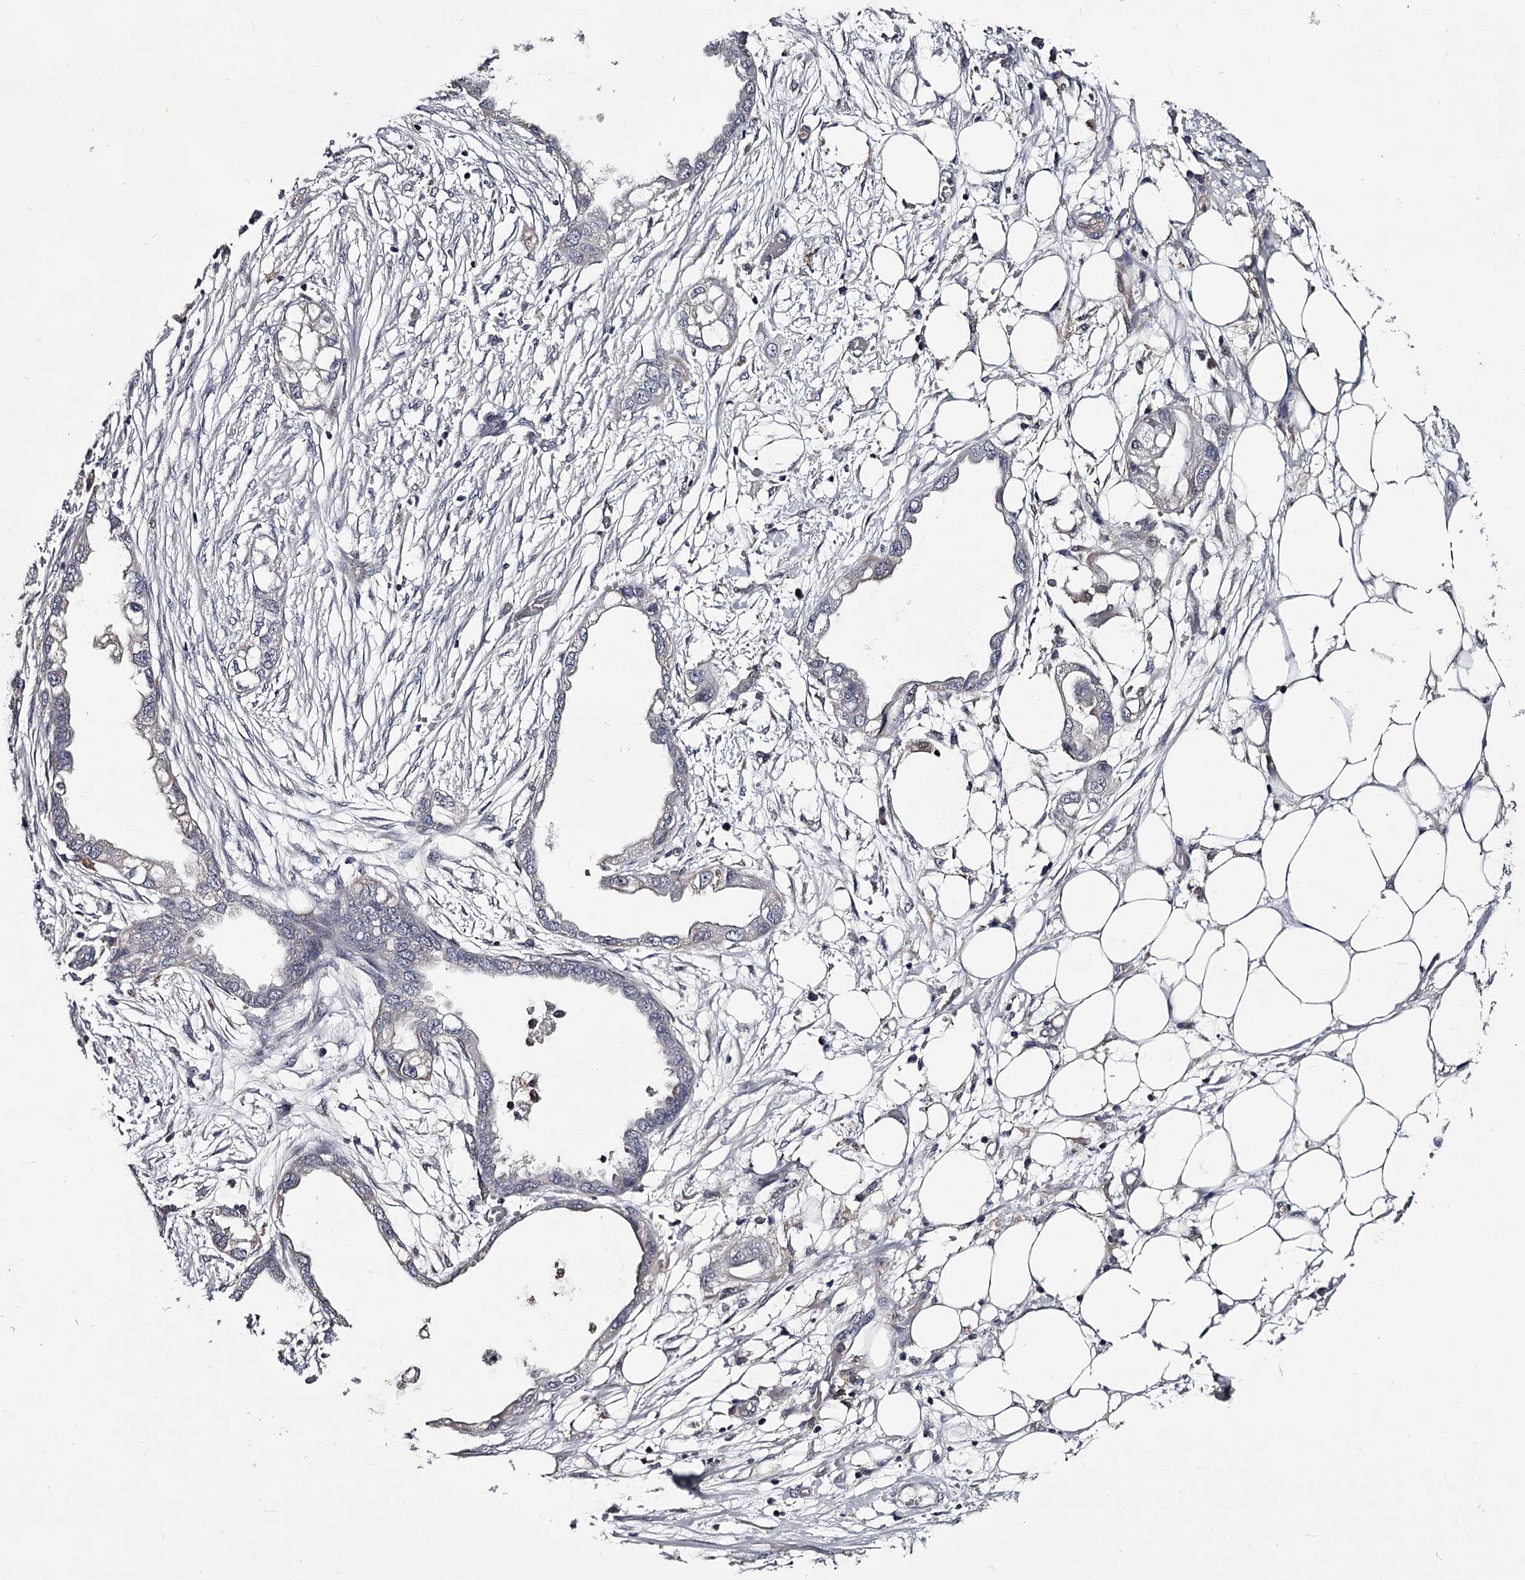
{"staining": {"intensity": "negative", "quantity": "none", "location": "none"}, "tissue": "endometrial cancer", "cell_type": "Tumor cells", "image_type": "cancer", "snomed": [{"axis": "morphology", "description": "Adenocarcinoma, NOS"}, {"axis": "morphology", "description": "Adenocarcinoma, metastatic, NOS"}, {"axis": "topography", "description": "Adipose tissue"}, {"axis": "topography", "description": "Endometrium"}], "caption": "DAB (3,3'-diaminobenzidine) immunohistochemical staining of human endometrial cancer displays no significant expression in tumor cells.", "gene": "GSTO1", "patient": {"sex": "female", "age": 67}}